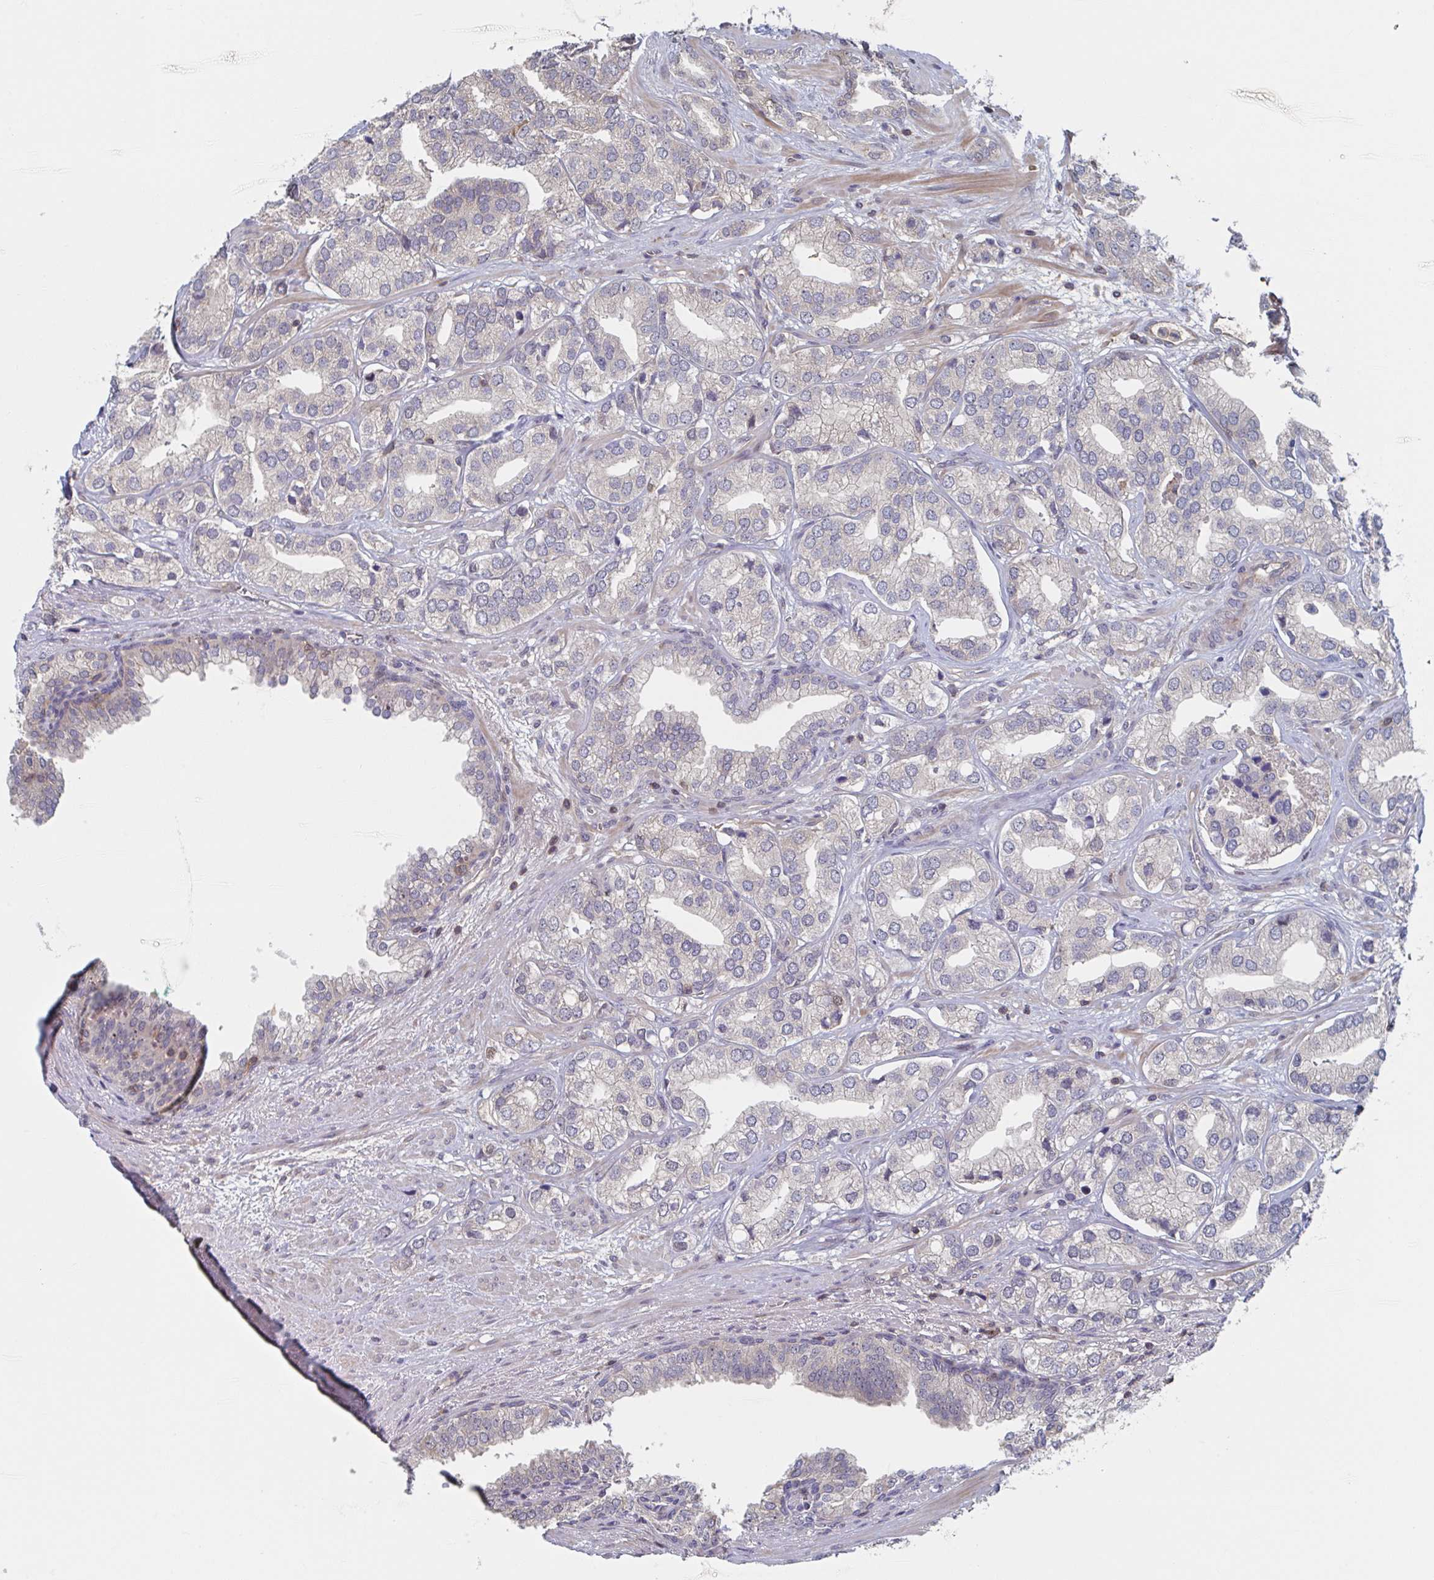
{"staining": {"intensity": "negative", "quantity": "none", "location": "none"}, "tissue": "prostate cancer", "cell_type": "Tumor cells", "image_type": "cancer", "snomed": [{"axis": "morphology", "description": "Adenocarcinoma, High grade"}, {"axis": "topography", "description": "Prostate"}], "caption": "Prostate high-grade adenocarcinoma was stained to show a protein in brown. There is no significant expression in tumor cells.", "gene": "DHRS12", "patient": {"sex": "male", "age": 58}}